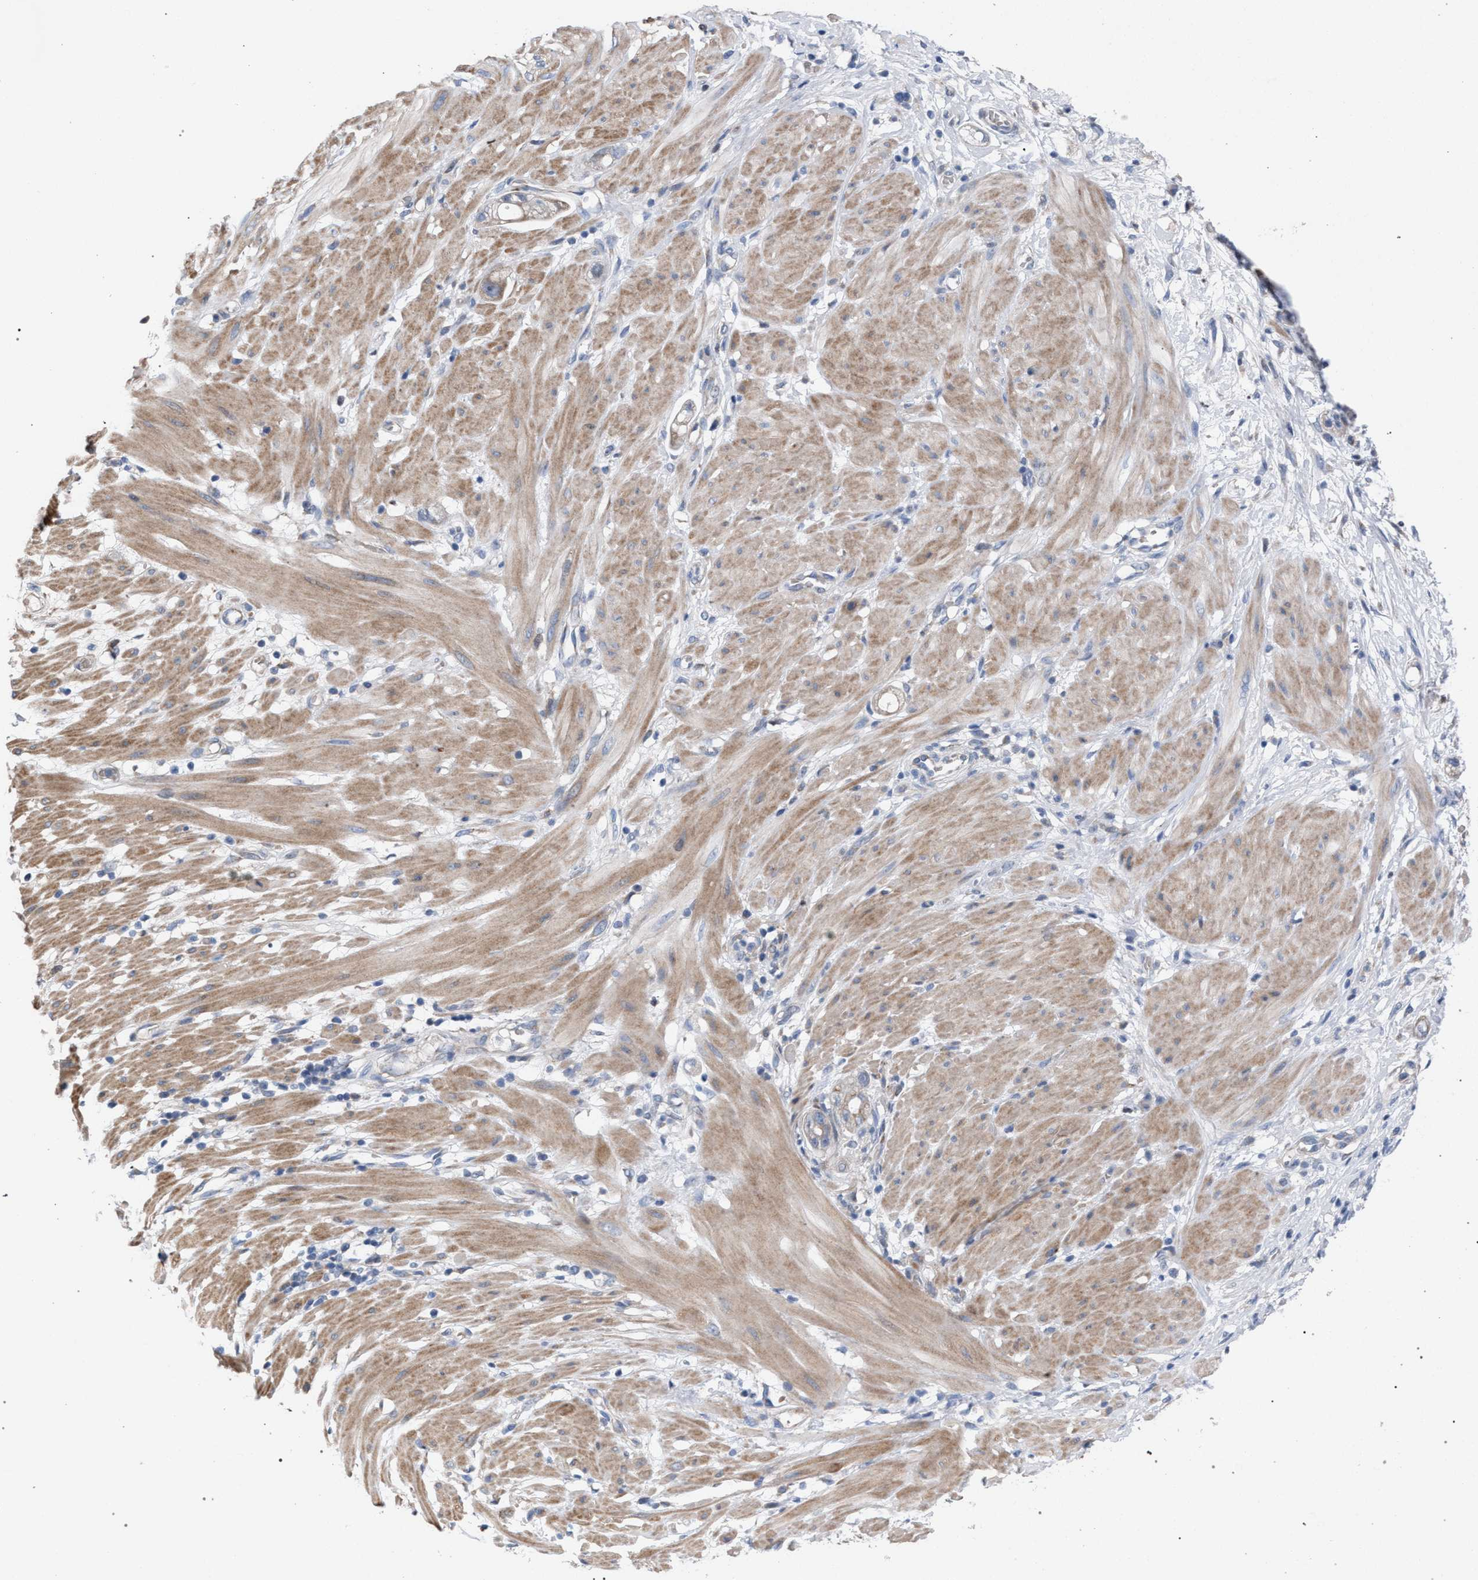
{"staining": {"intensity": "negative", "quantity": "none", "location": "none"}, "tissue": "stomach cancer", "cell_type": "Tumor cells", "image_type": "cancer", "snomed": [{"axis": "morphology", "description": "Adenocarcinoma, NOS"}, {"axis": "topography", "description": "Stomach"}, {"axis": "topography", "description": "Stomach, lower"}], "caption": "Stomach cancer (adenocarcinoma) was stained to show a protein in brown. There is no significant staining in tumor cells.", "gene": "RNF135", "patient": {"sex": "female", "age": 48}}